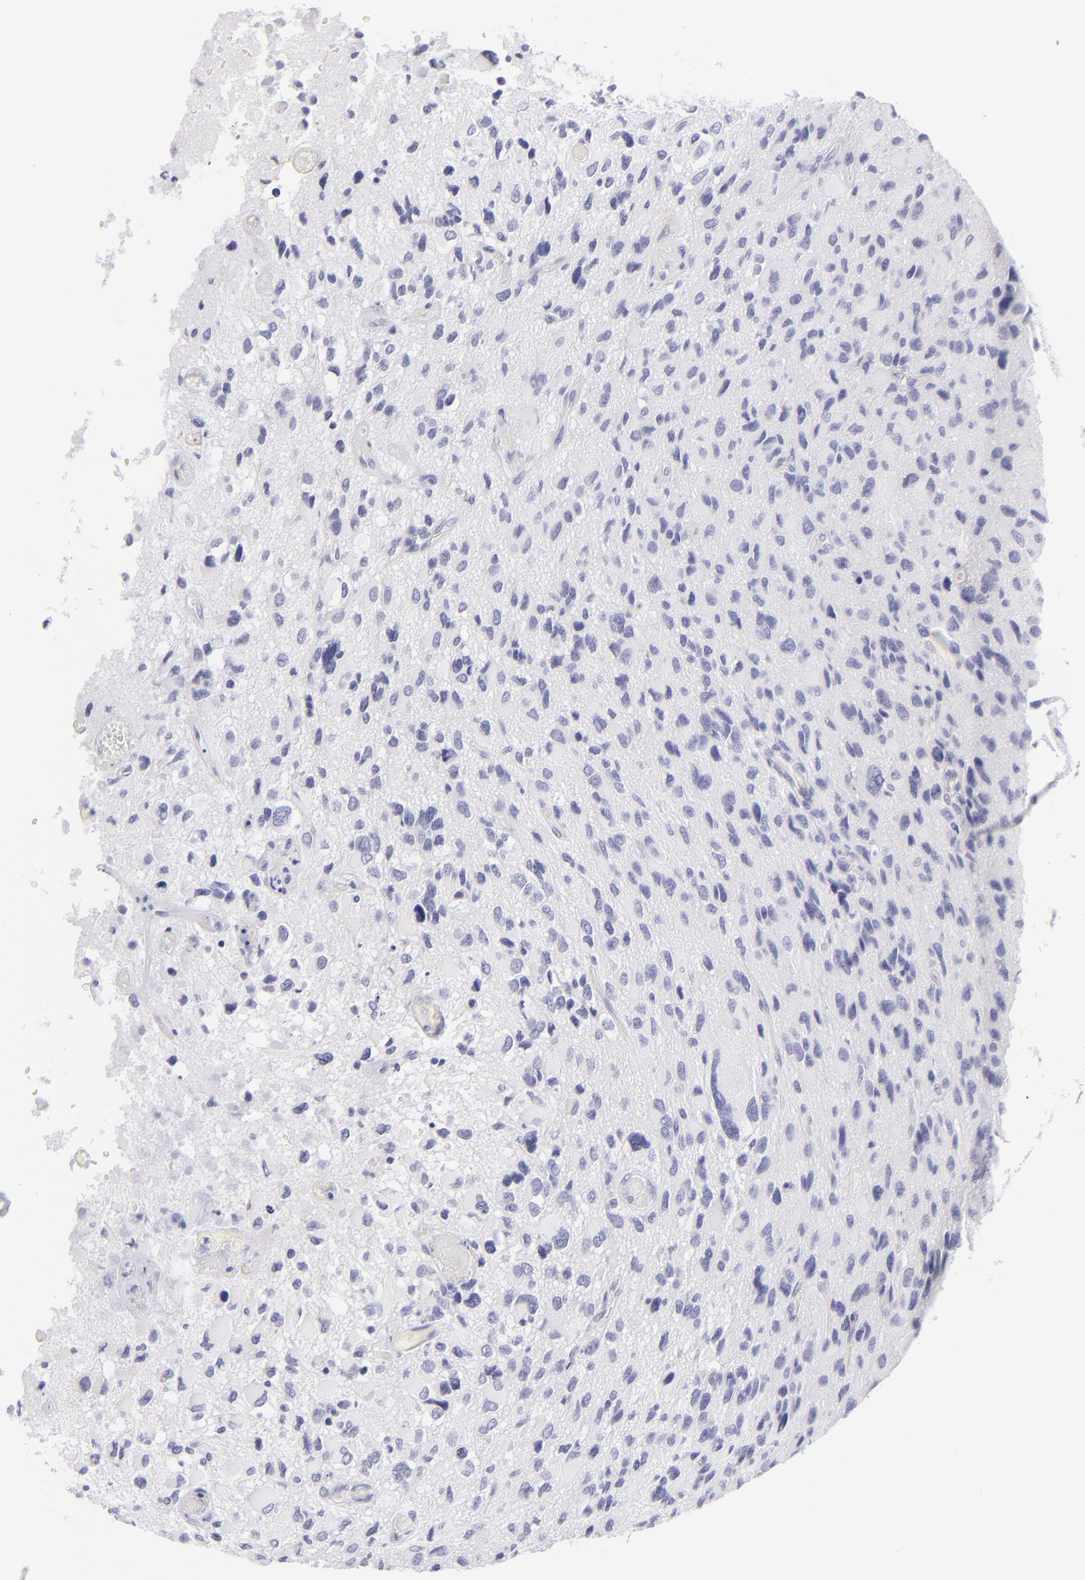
{"staining": {"intensity": "negative", "quantity": "none", "location": "none"}, "tissue": "glioma", "cell_type": "Tumor cells", "image_type": "cancer", "snomed": [{"axis": "morphology", "description": "Glioma, malignant, High grade"}, {"axis": "topography", "description": "Brain"}], "caption": "IHC image of human glioma stained for a protein (brown), which displays no staining in tumor cells.", "gene": "FCER2", "patient": {"sex": "male", "age": 69}}